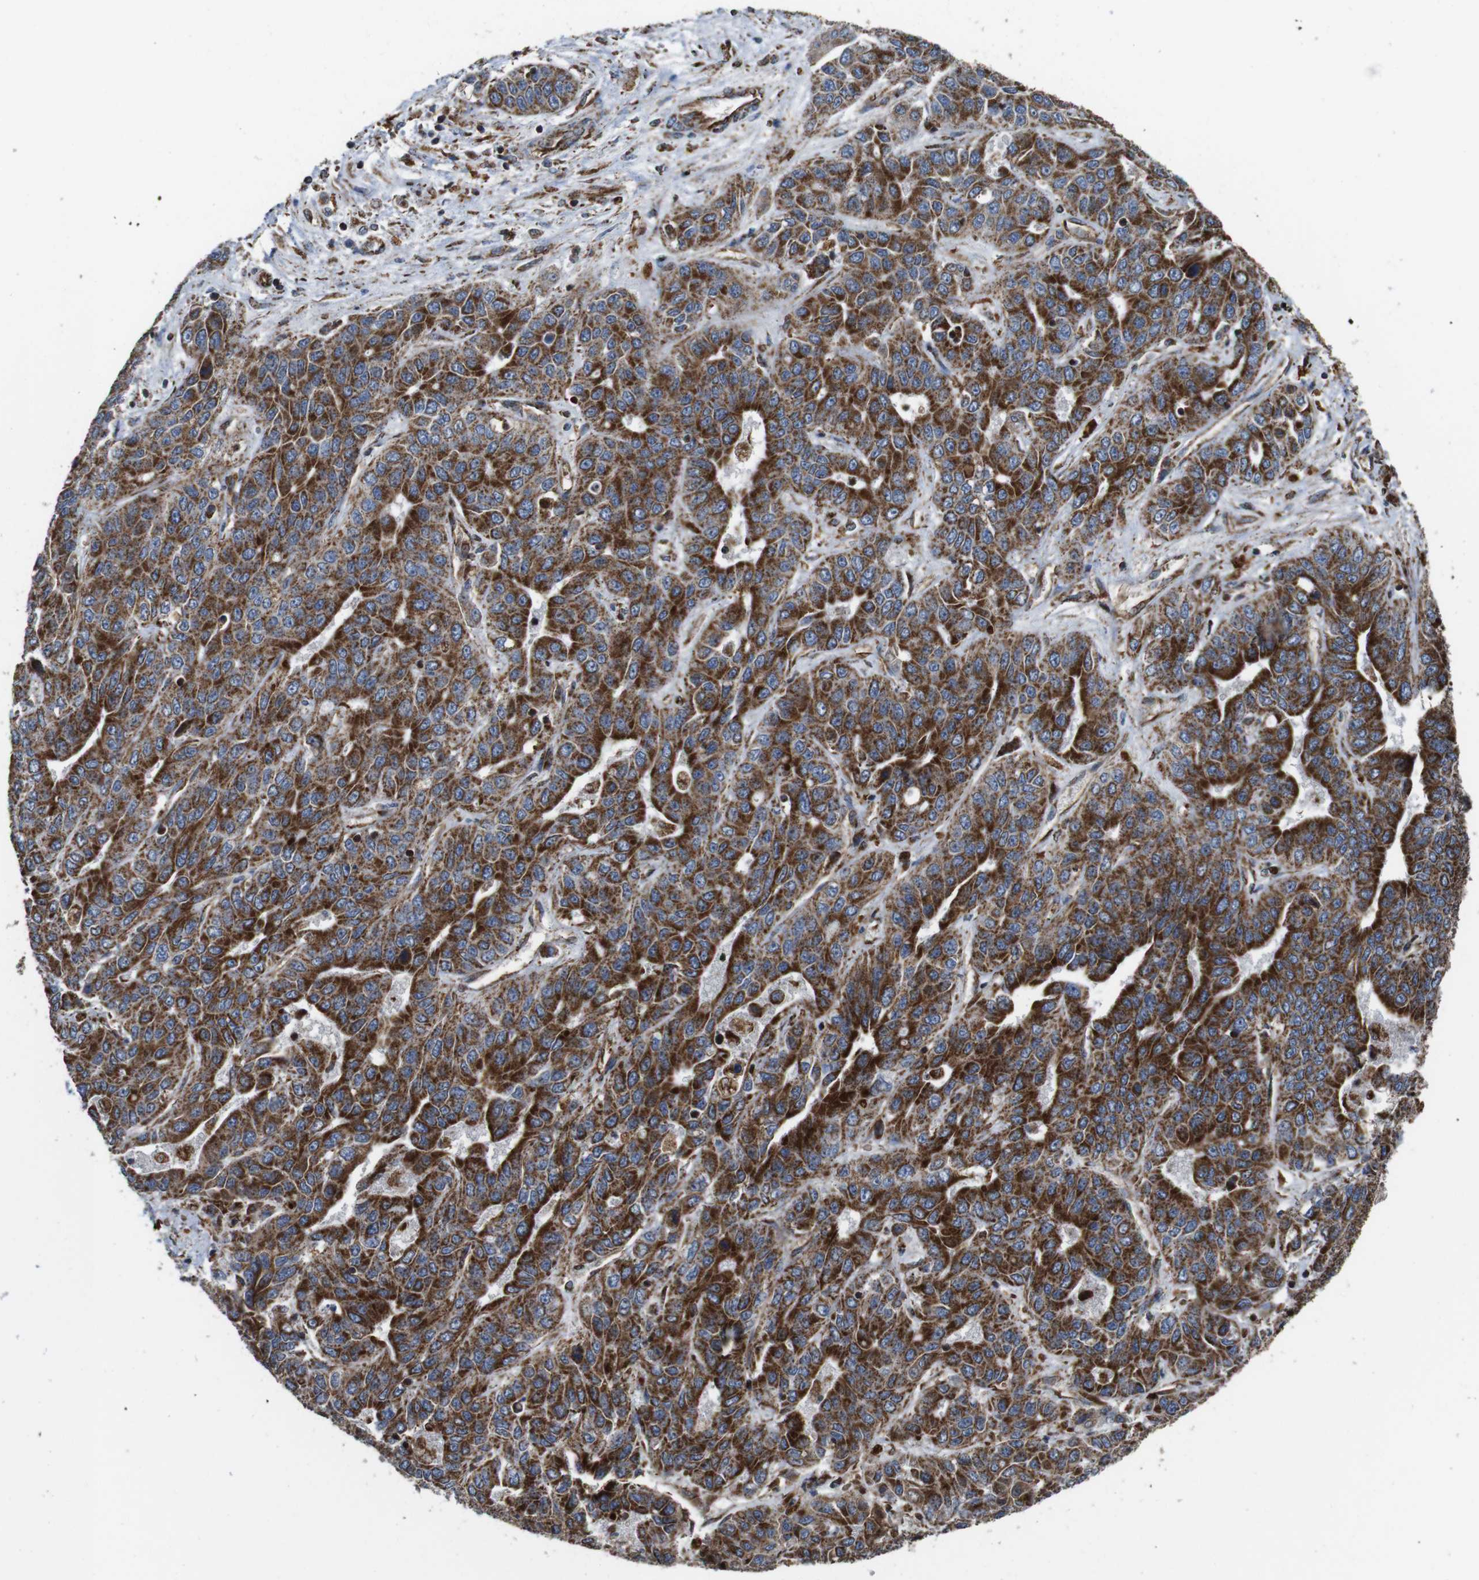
{"staining": {"intensity": "strong", "quantity": "25%-75%", "location": "cytoplasmic/membranous"}, "tissue": "liver cancer", "cell_type": "Tumor cells", "image_type": "cancer", "snomed": [{"axis": "morphology", "description": "Cholangiocarcinoma"}, {"axis": "topography", "description": "Liver"}], "caption": "Human liver cholangiocarcinoma stained with a protein marker shows strong staining in tumor cells.", "gene": "HK1", "patient": {"sex": "female", "age": 52}}